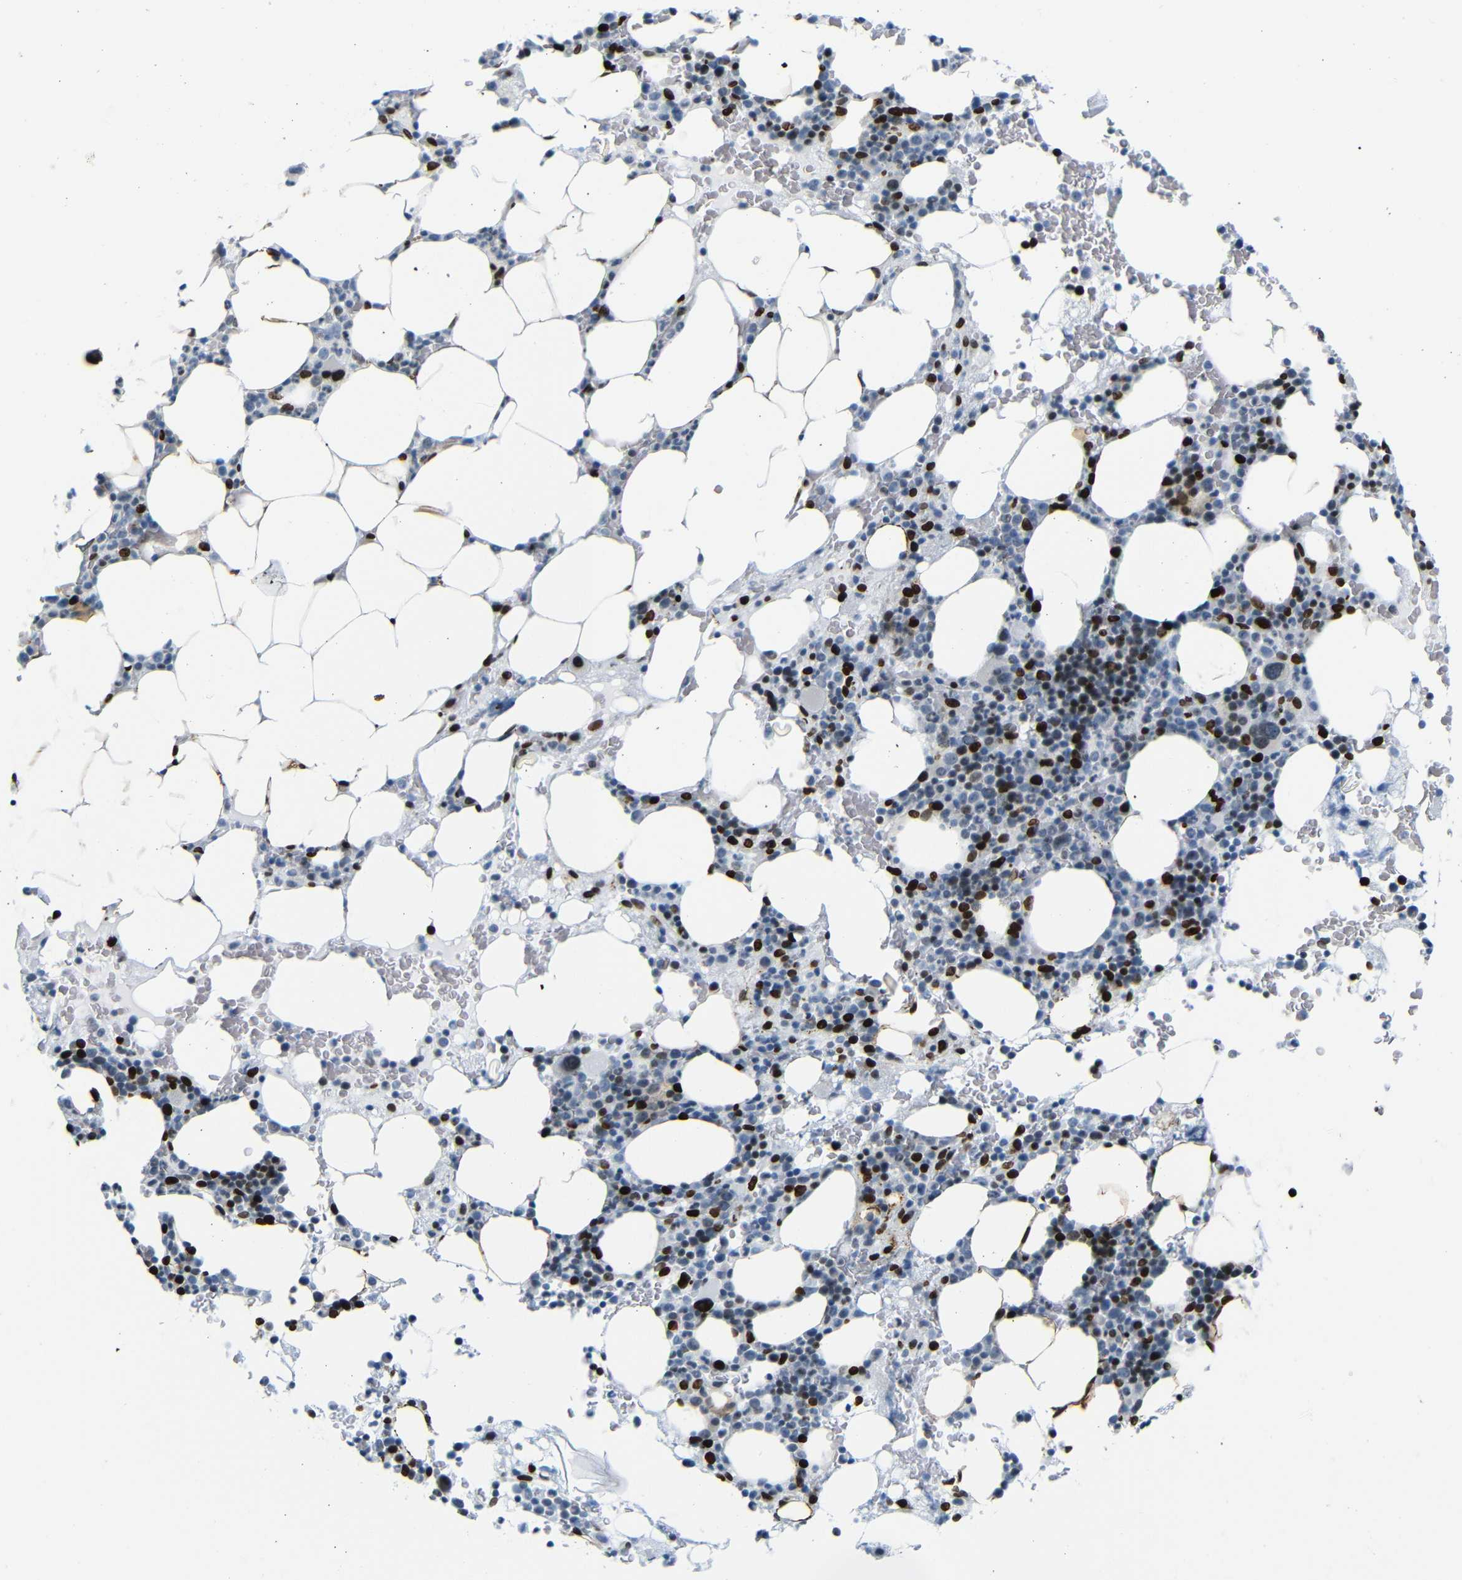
{"staining": {"intensity": "strong", "quantity": ">75%", "location": "nuclear"}, "tissue": "bone marrow", "cell_type": "Hematopoietic cells", "image_type": "normal", "snomed": [{"axis": "morphology", "description": "Normal tissue, NOS"}, {"axis": "morphology", "description": "Inflammation, NOS"}, {"axis": "topography", "description": "Bone marrow"}], "caption": "An immunohistochemistry (IHC) micrograph of normal tissue is shown. Protein staining in brown labels strong nuclear positivity in bone marrow within hematopoietic cells. (DAB (3,3'-diaminobenzidine) IHC, brown staining for protein, blue staining for nuclei).", "gene": "NPIPB15", "patient": {"sex": "female", "age": 84}}